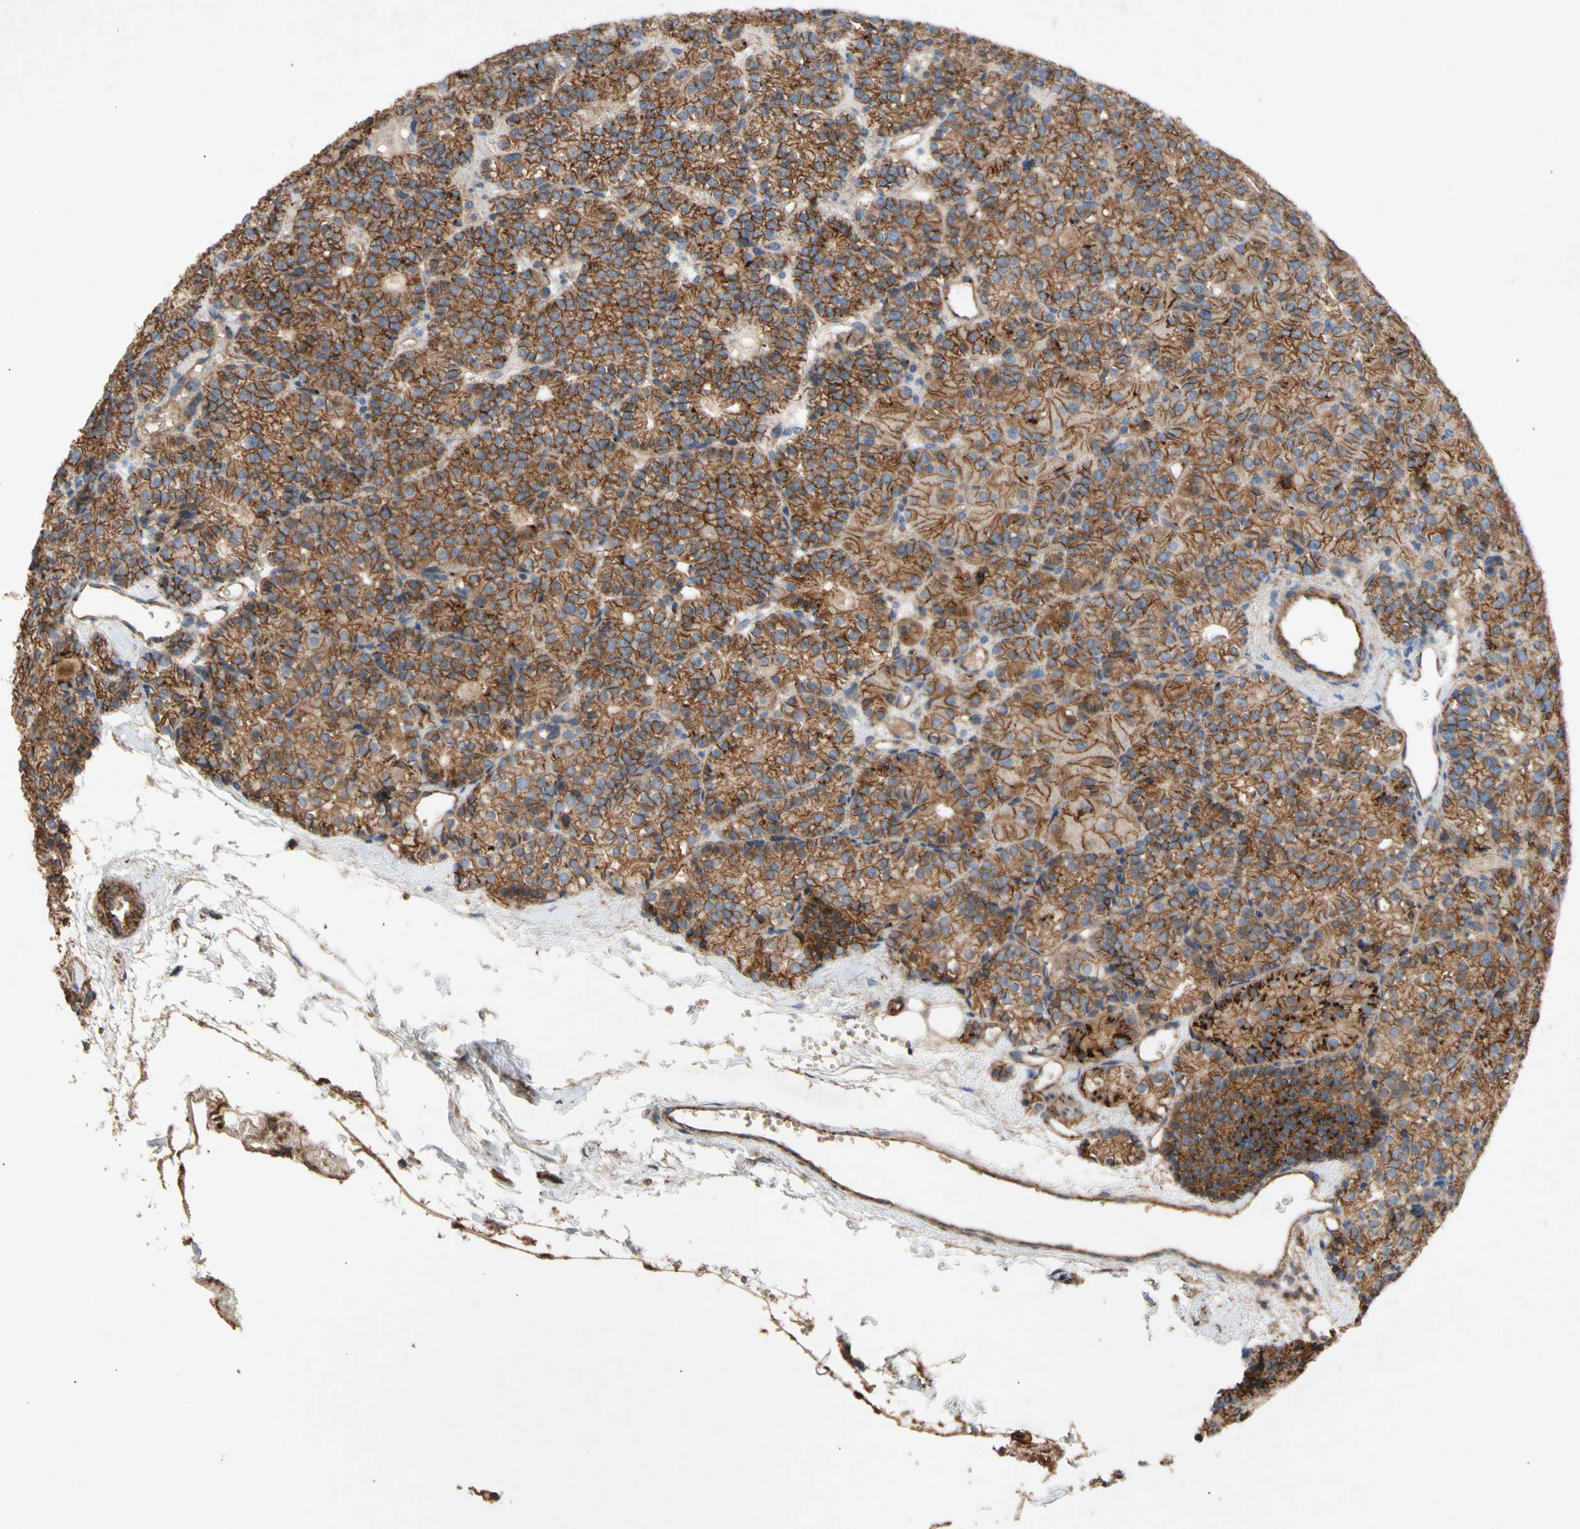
{"staining": {"intensity": "moderate", "quantity": ">75%", "location": "cytoplasmic/membranous"}, "tissue": "parathyroid gland", "cell_type": "Glandular cells", "image_type": "normal", "snomed": [{"axis": "morphology", "description": "Normal tissue, NOS"}, {"axis": "topography", "description": "Parathyroid gland"}], "caption": "DAB immunohistochemical staining of normal human parathyroid gland reveals moderate cytoplasmic/membranous protein expression in about >75% of glandular cells.", "gene": "ATP2A3", "patient": {"sex": "female", "age": 64}}